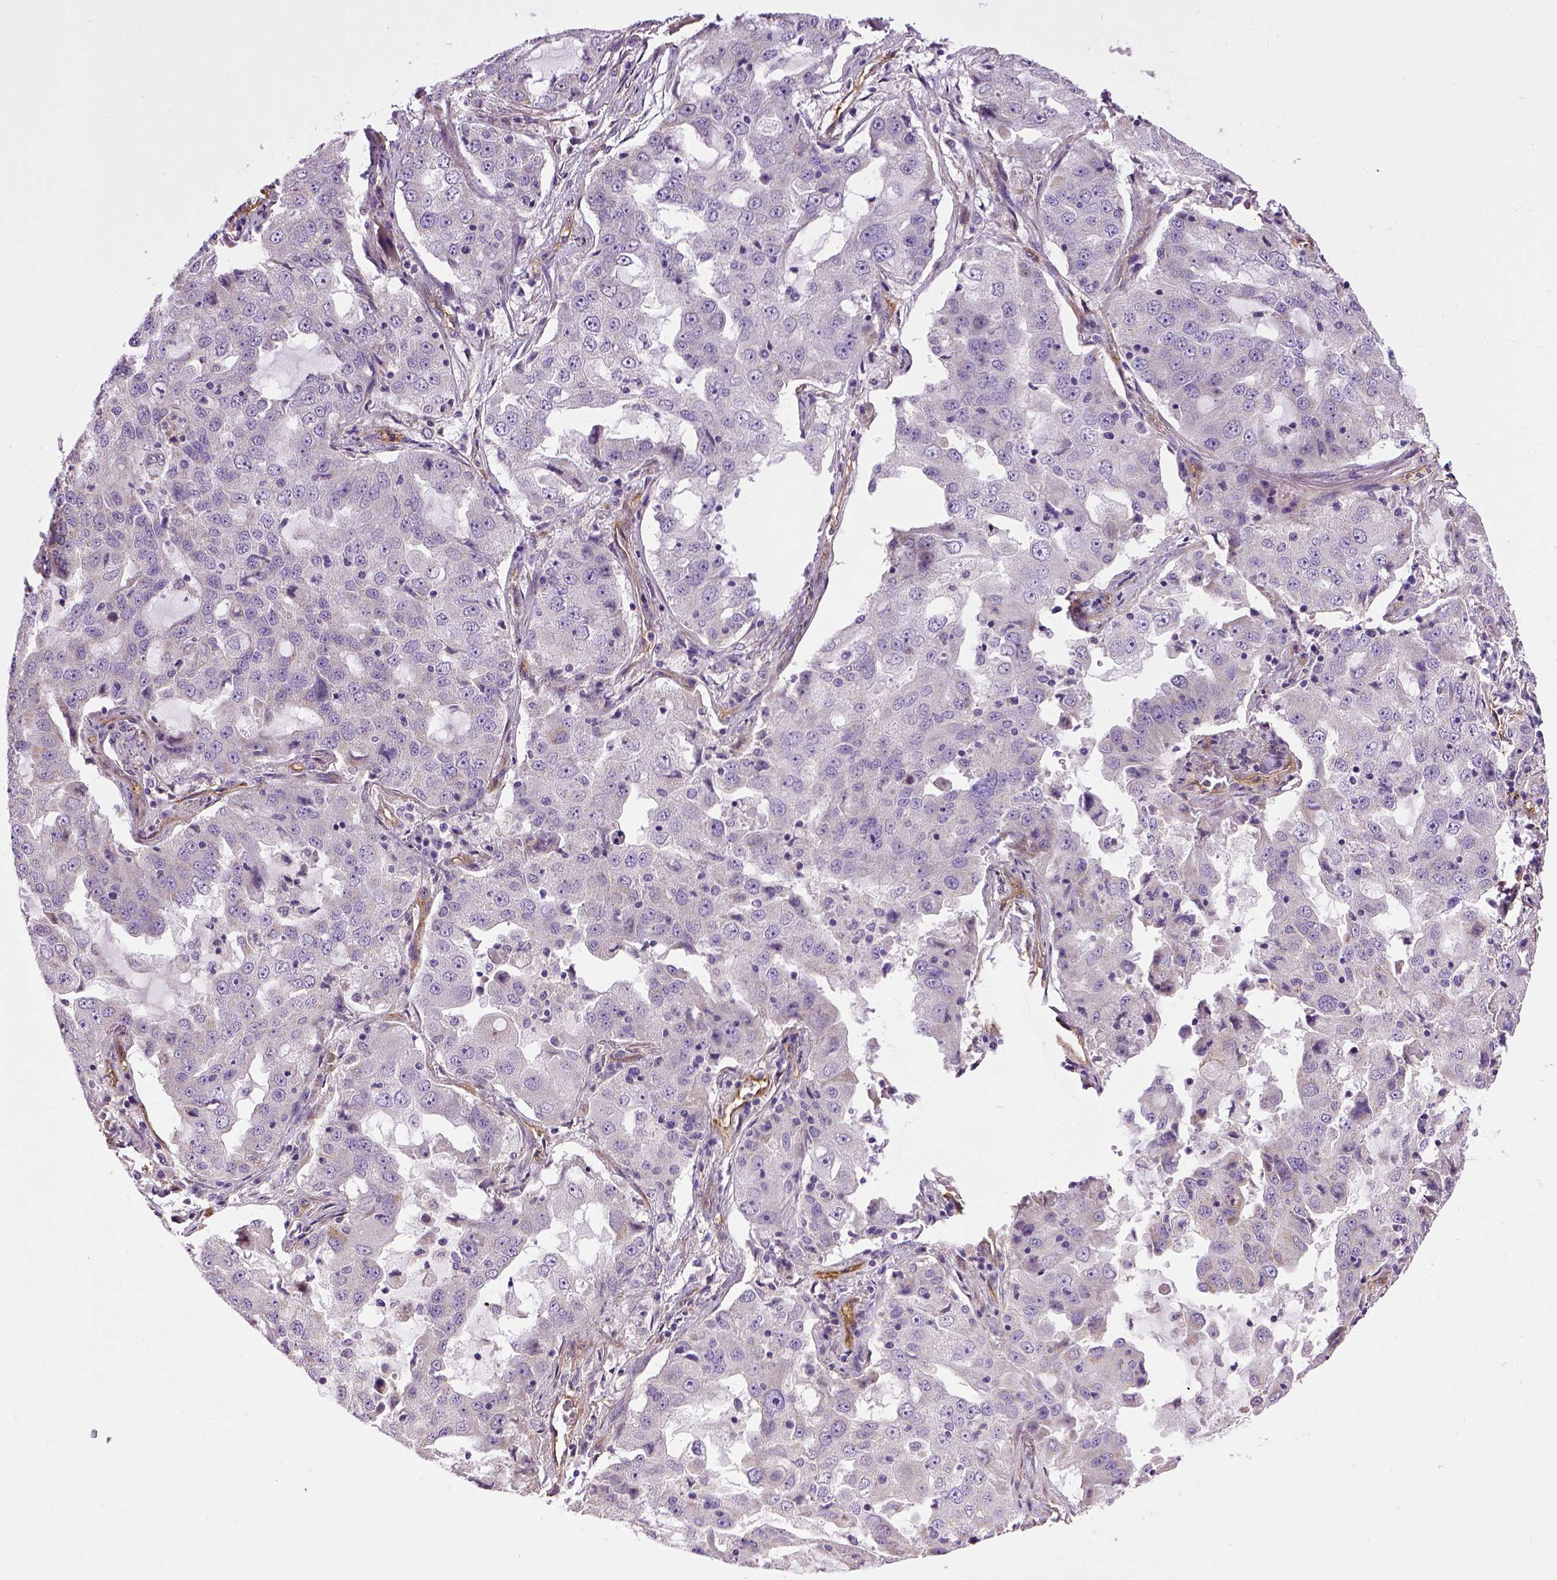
{"staining": {"intensity": "negative", "quantity": "none", "location": "none"}, "tissue": "lung cancer", "cell_type": "Tumor cells", "image_type": "cancer", "snomed": [{"axis": "morphology", "description": "Adenocarcinoma, NOS"}, {"axis": "topography", "description": "Lung"}], "caption": "Immunohistochemistry of human lung cancer displays no expression in tumor cells.", "gene": "ENG", "patient": {"sex": "female", "age": 61}}